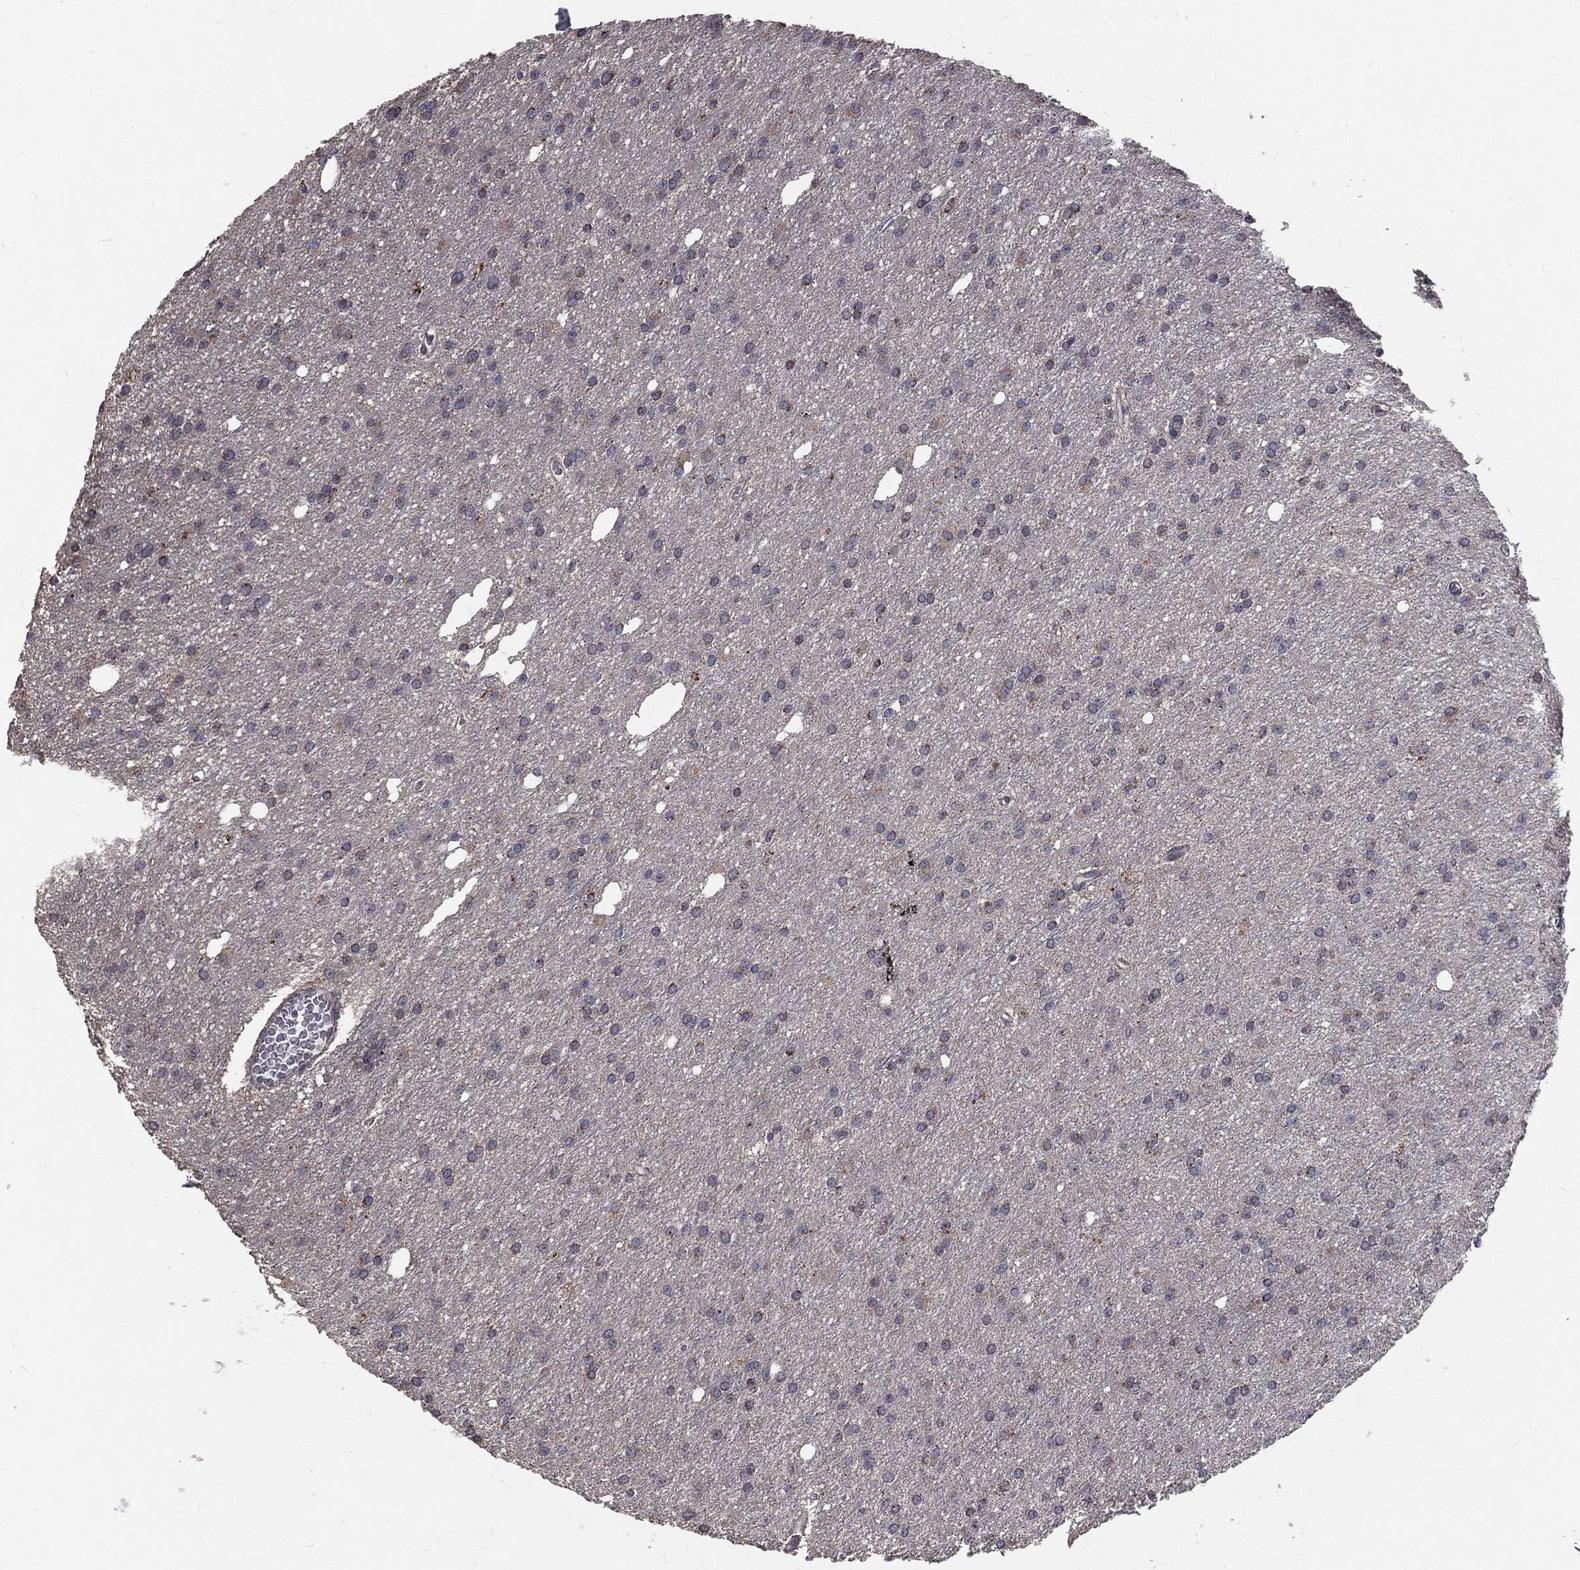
{"staining": {"intensity": "negative", "quantity": "none", "location": "none"}, "tissue": "glioma", "cell_type": "Tumor cells", "image_type": "cancer", "snomed": [{"axis": "morphology", "description": "Glioma, malignant, Low grade"}, {"axis": "topography", "description": "Brain"}], "caption": "Protein analysis of malignant low-grade glioma reveals no significant expression in tumor cells.", "gene": "MRPL46", "patient": {"sex": "male", "age": 27}}